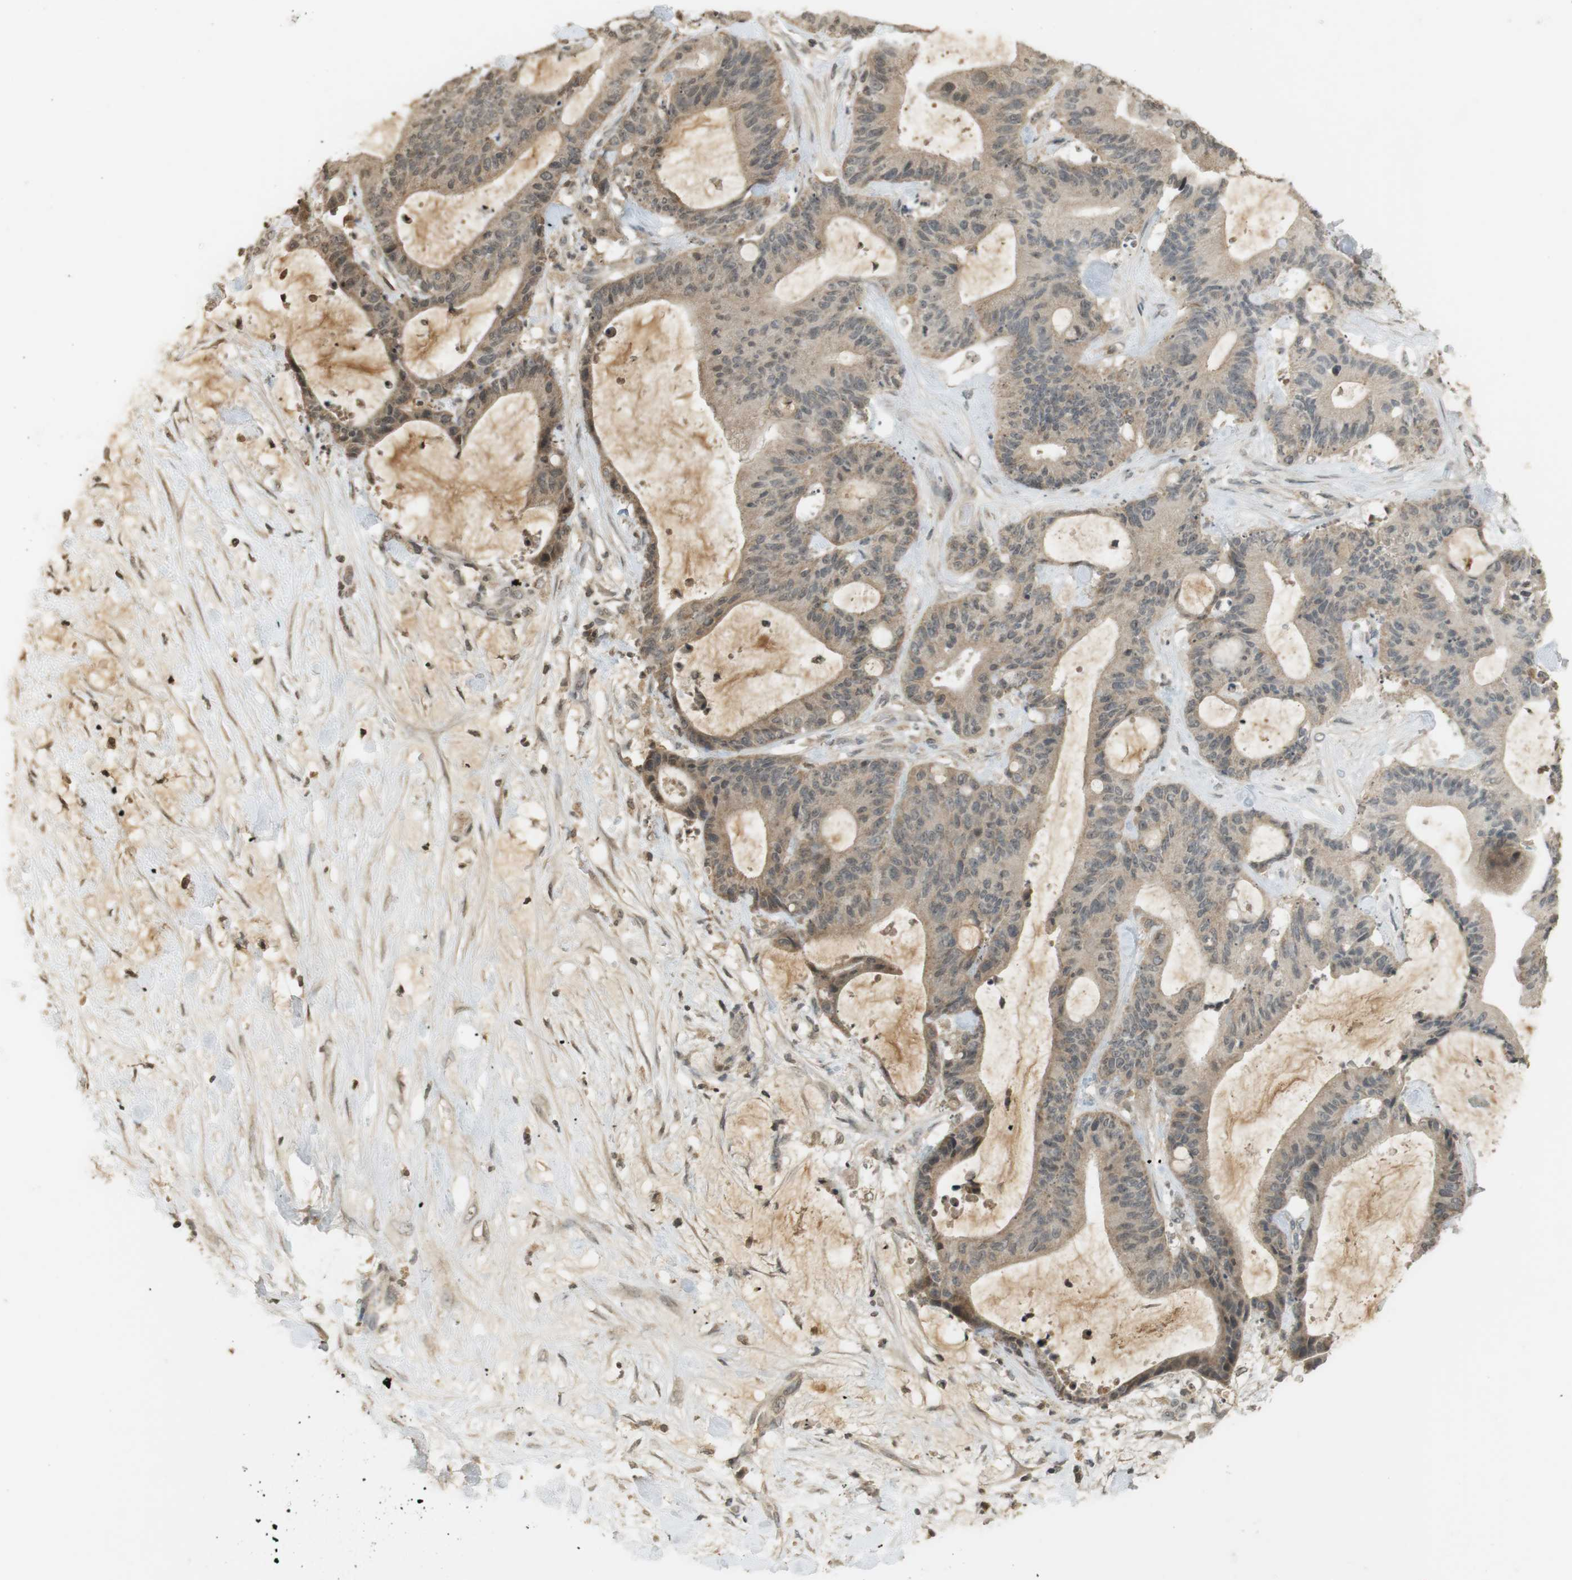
{"staining": {"intensity": "moderate", "quantity": "25%-75%", "location": "cytoplasmic/membranous"}, "tissue": "liver cancer", "cell_type": "Tumor cells", "image_type": "cancer", "snomed": [{"axis": "morphology", "description": "Cholangiocarcinoma"}, {"axis": "topography", "description": "Liver"}], "caption": "Protein expression analysis of human liver cholangiocarcinoma reveals moderate cytoplasmic/membranous expression in approximately 25%-75% of tumor cells.", "gene": "SRR", "patient": {"sex": "female", "age": 73}}